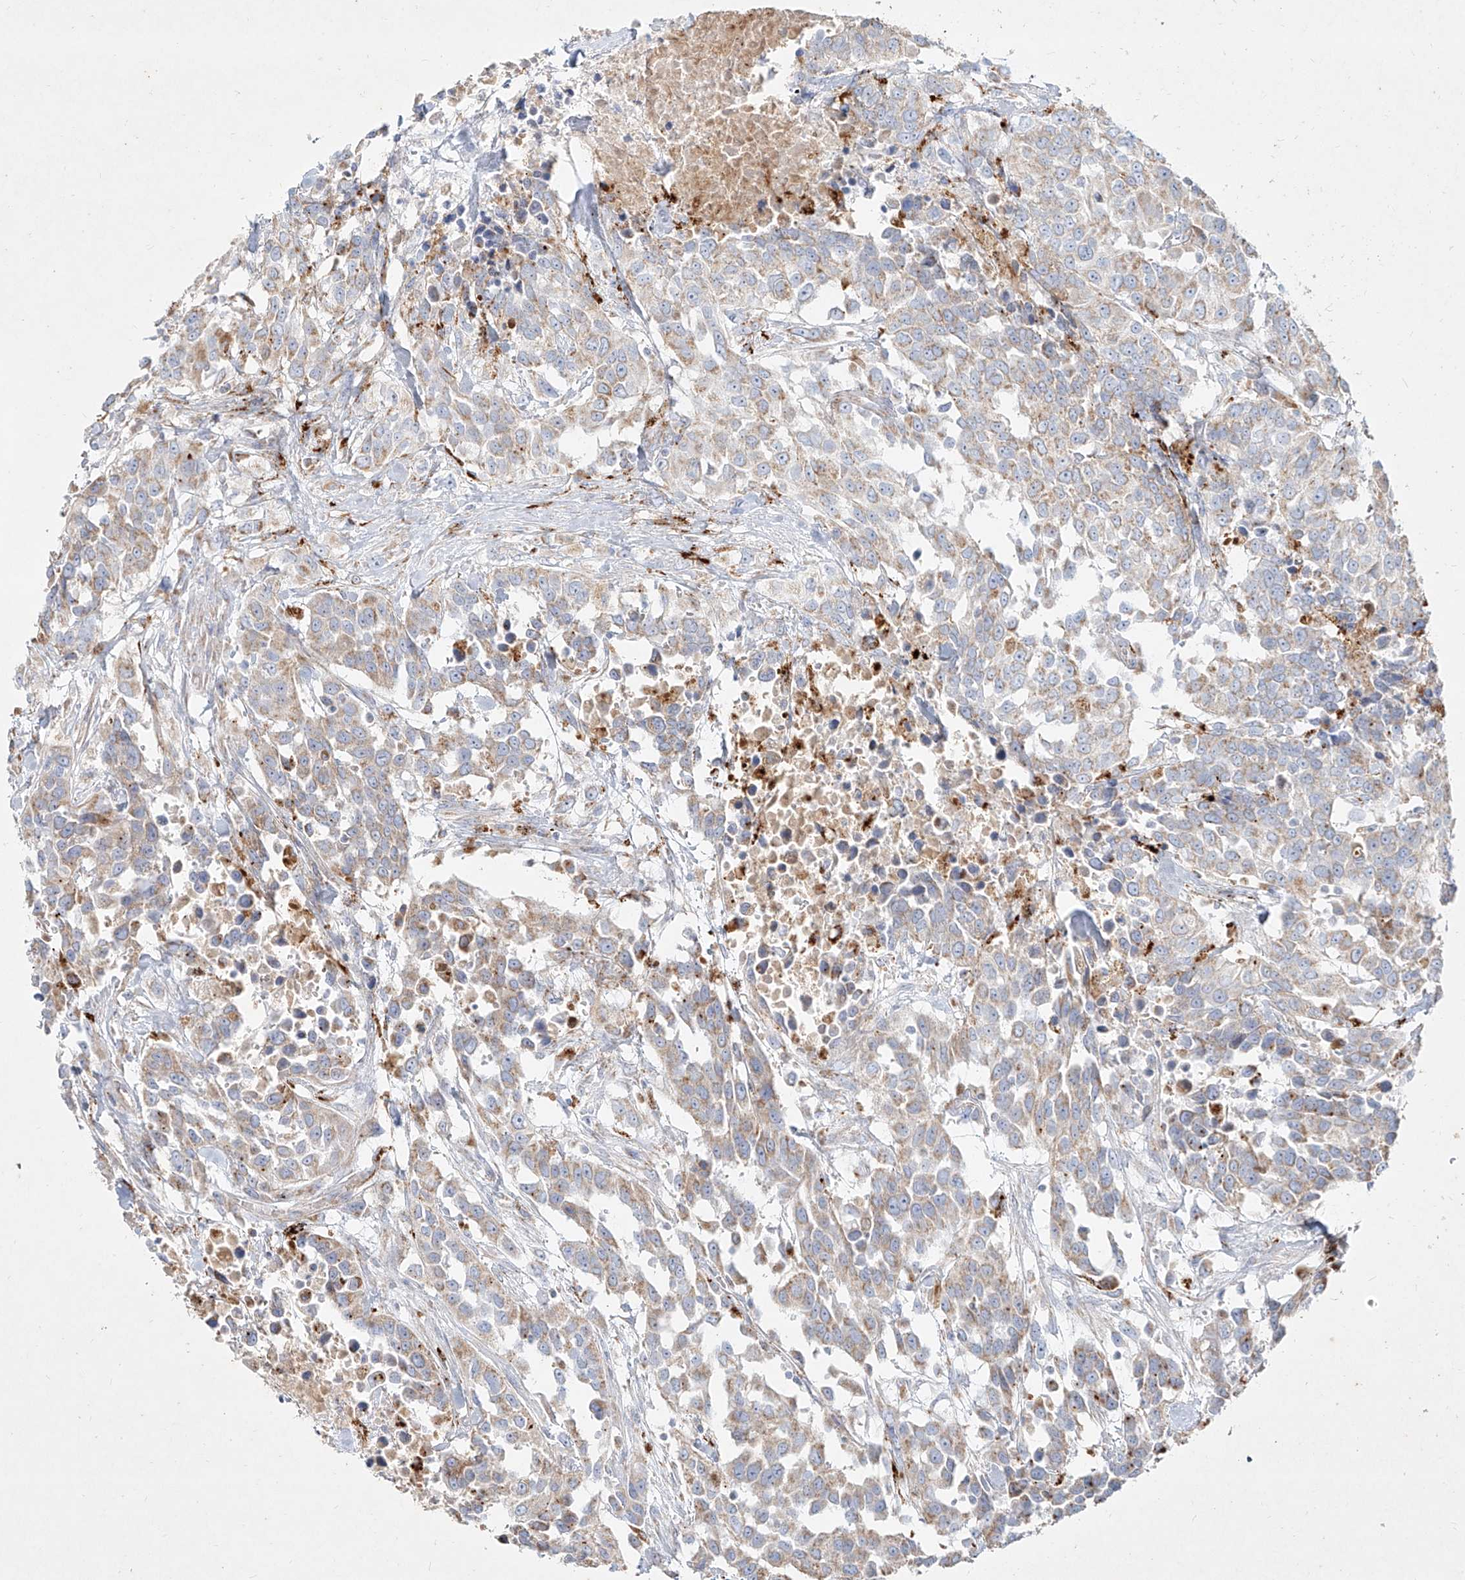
{"staining": {"intensity": "moderate", "quantity": "25%-75%", "location": "cytoplasmic/membranous"}, "tissue": "urothelial cancer", "cell_type": "Tumor cells", "image_type": "cancer", "snomed": [{"axis": "morphology", "description": "Urothelial carcinoma, High grade"}, {"axis": "topography", "description": "Urinary bladder"}], "caption": "This is a photomicrograph of immunohistochemistry staining of urothelial cancer, which shows moderate positivity in the cytoplasmic/membranous of tumor cells.", "gene": "MTX2", "patient": {"sex": "female", "age": 80}}